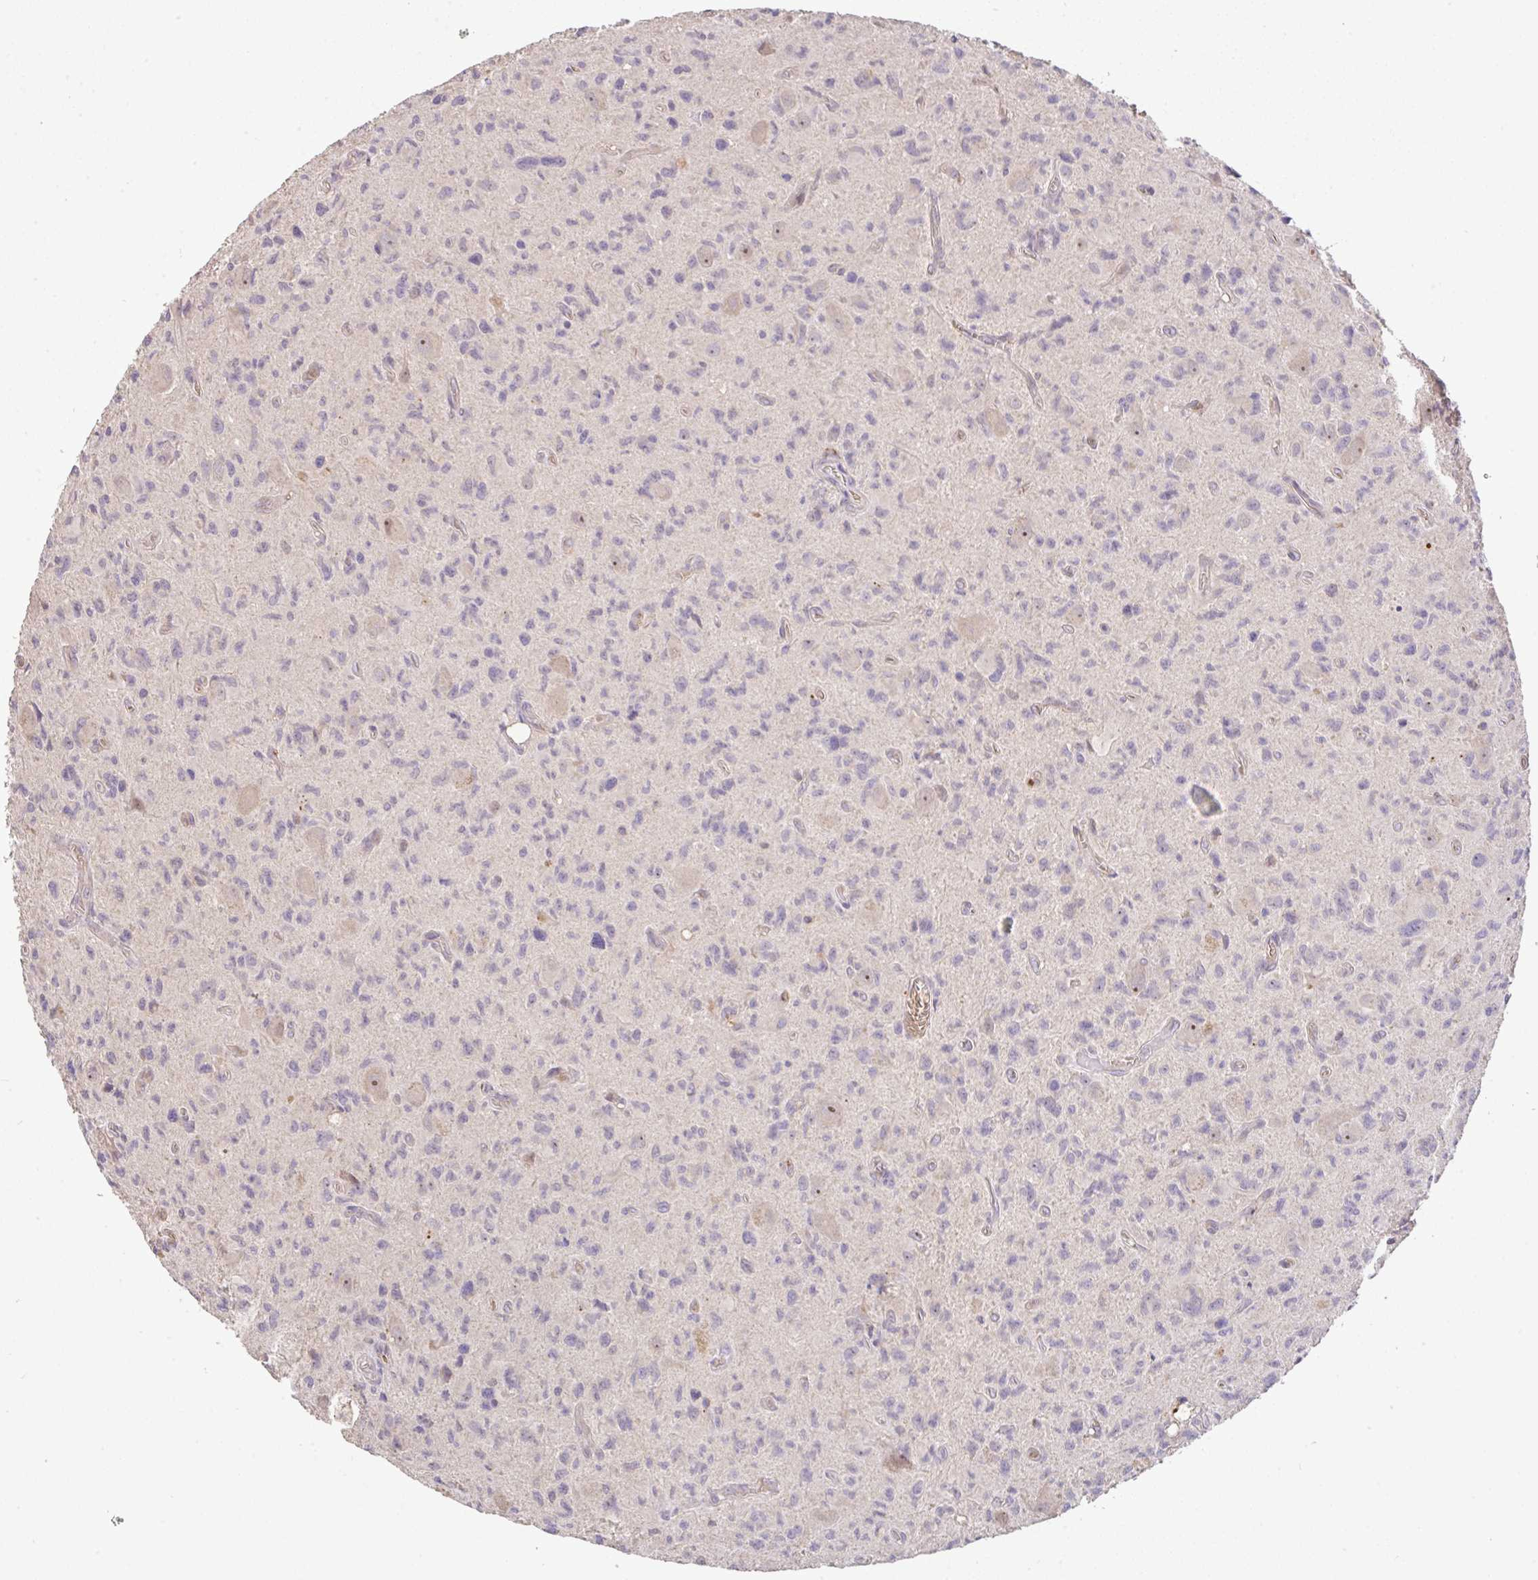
{"staining": {"intensity": "negative", "quantity": "none", "location": "none"}, "tissue": "glioma", "cell_type": "Tumor cells", "image_type": "cancer", "snomed": [{"axis": "morphology", "description": "Glioma, malignant, High grade"}, {"axis": "topography", "description": "Brain"}], "caption": "Histopathology image shows no protein staining in tumor cells of malignant glioma (high-grade) tissue.", "gene": "C1QTNF9B", "patient": {"sex": "male", "age": 76}}